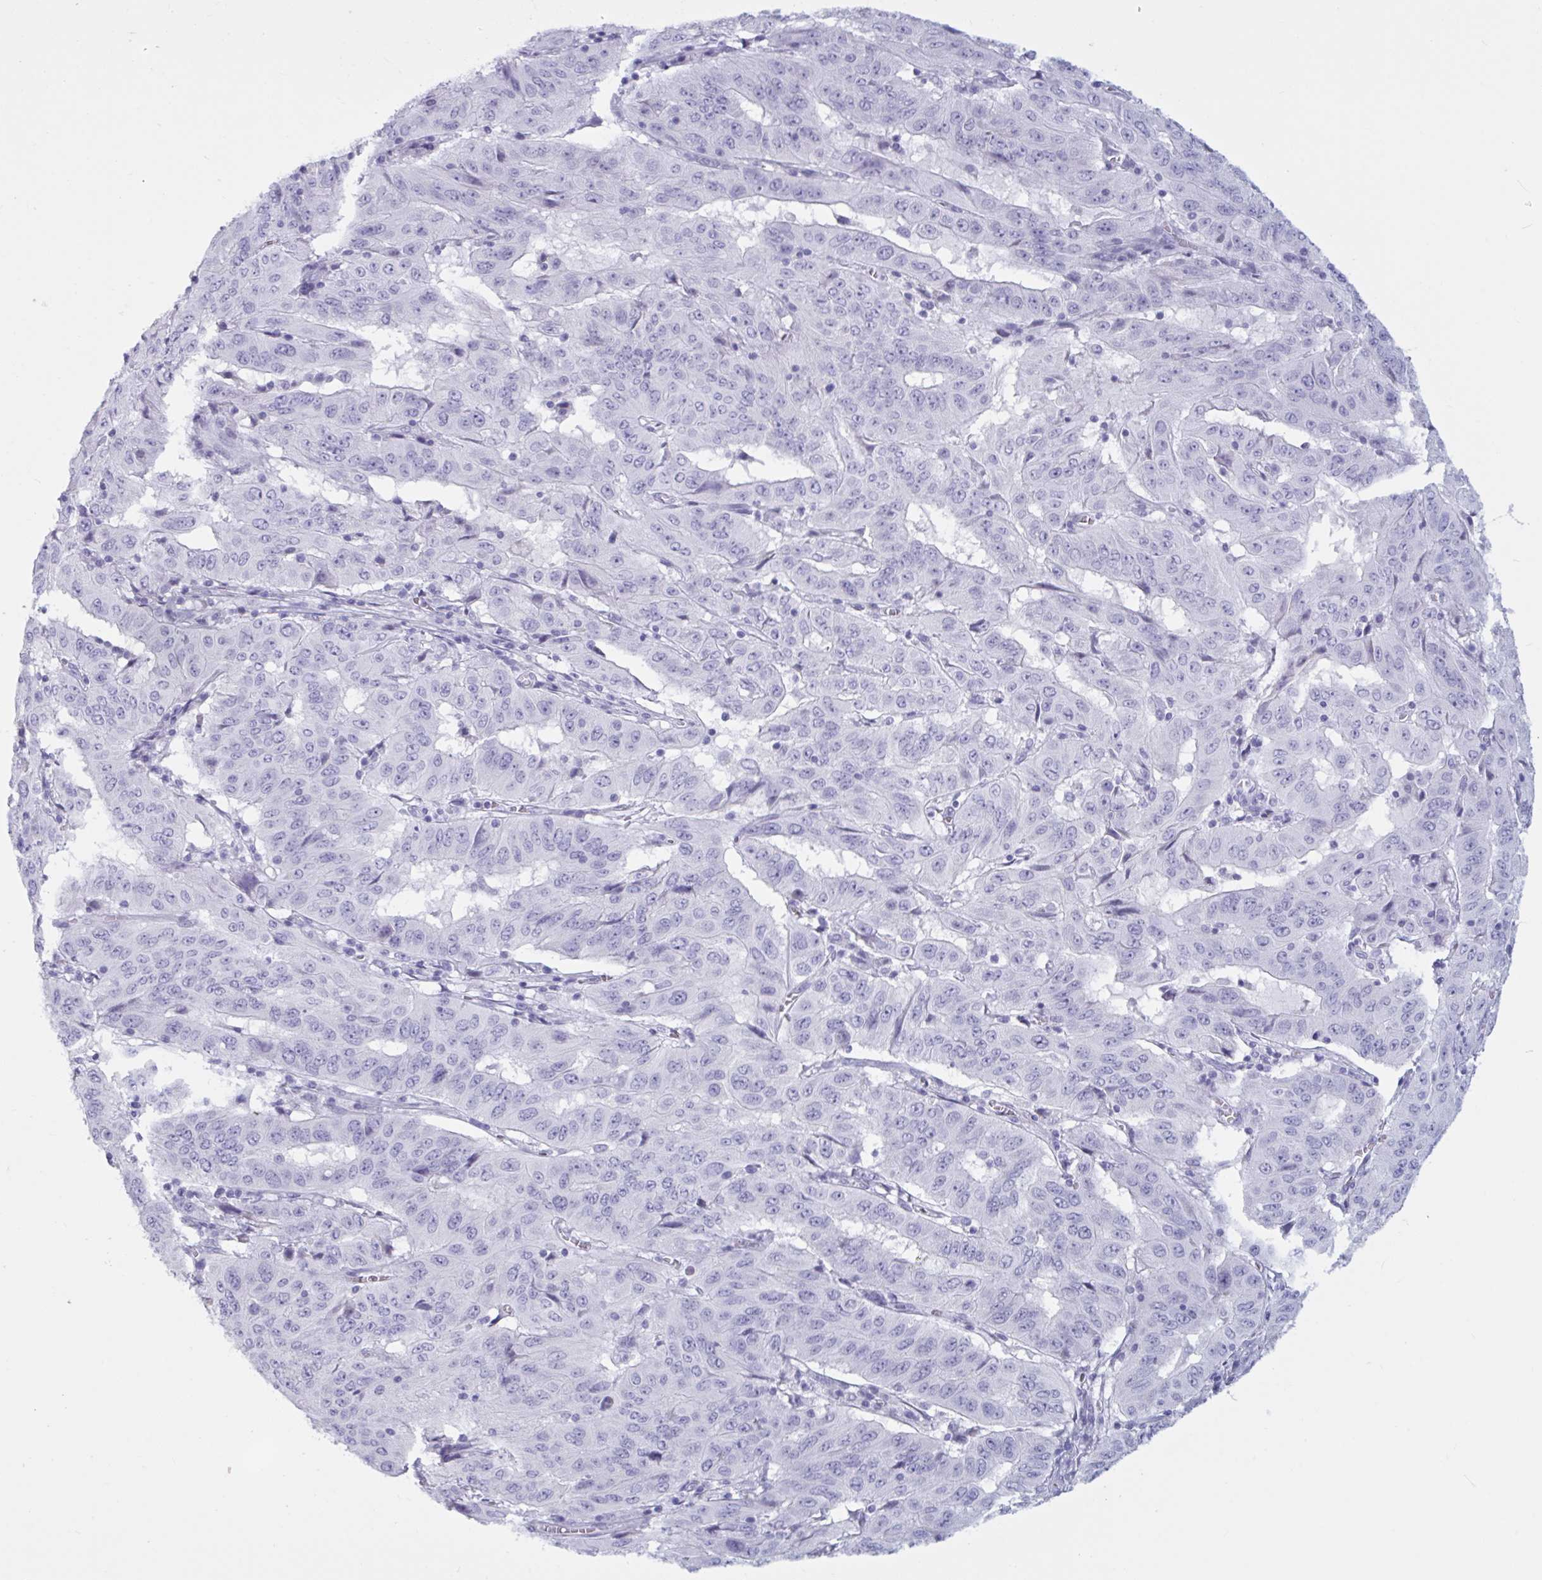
{"staining": {"intensity": "negative", "quantity": "none", "location": "none"}, "tissue": "pancreatic cancer", "cell_type": "Tumor cells", "image_type": "cancer", "snomed": [{"axis": "morphology", "description": "Adenocarcinoma, NOS"}, {"axis": "topography", "description": "Pancreas"}], "caption": "The micrograph shows no staining of tumor cells in pancreatic adenocarcinoma.", "gene": "BBS10", "patient": {"sex": "male", "age": 63}}